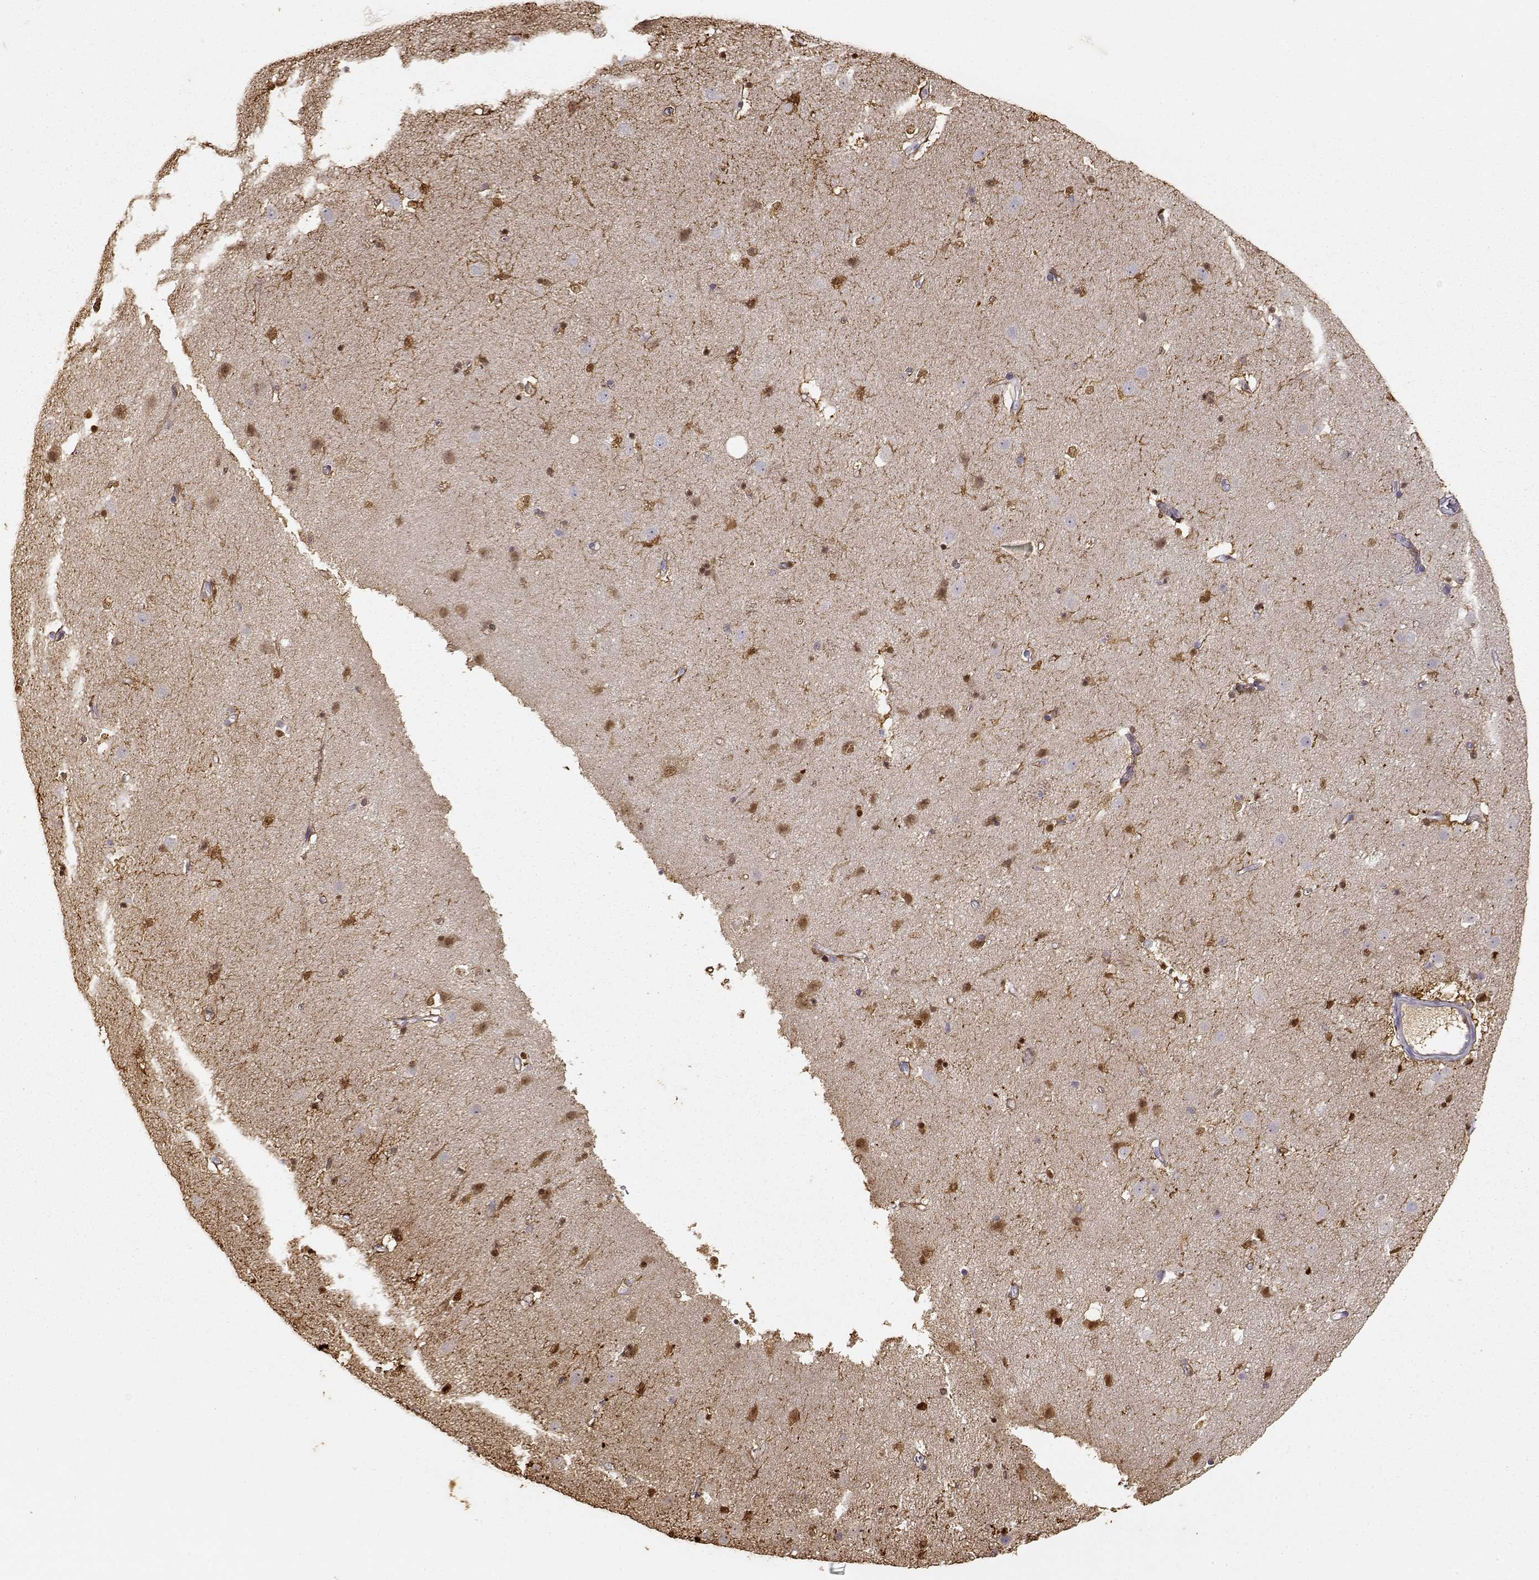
{"staining": {"intensity": "strong", "quantity": ">75%", "location": "cytoplasmic/membranous,nuclear"}, "tissue": "caudate", "cell_type": "Glial cells", "image_type": "normal", "snomed": [{"axis": "morphology", "description": "Normal tissue, NOS"}, {"axis": "topography", "description": "Lateral ventricle wall"}], "caption": "Protein staining demonstrates strong cytoplasmic/membranous,nuclear staining in about >75% of glial cells in benign caudate.", "gene": "S100B", "patient": {"sex": "female", "age": 71}}